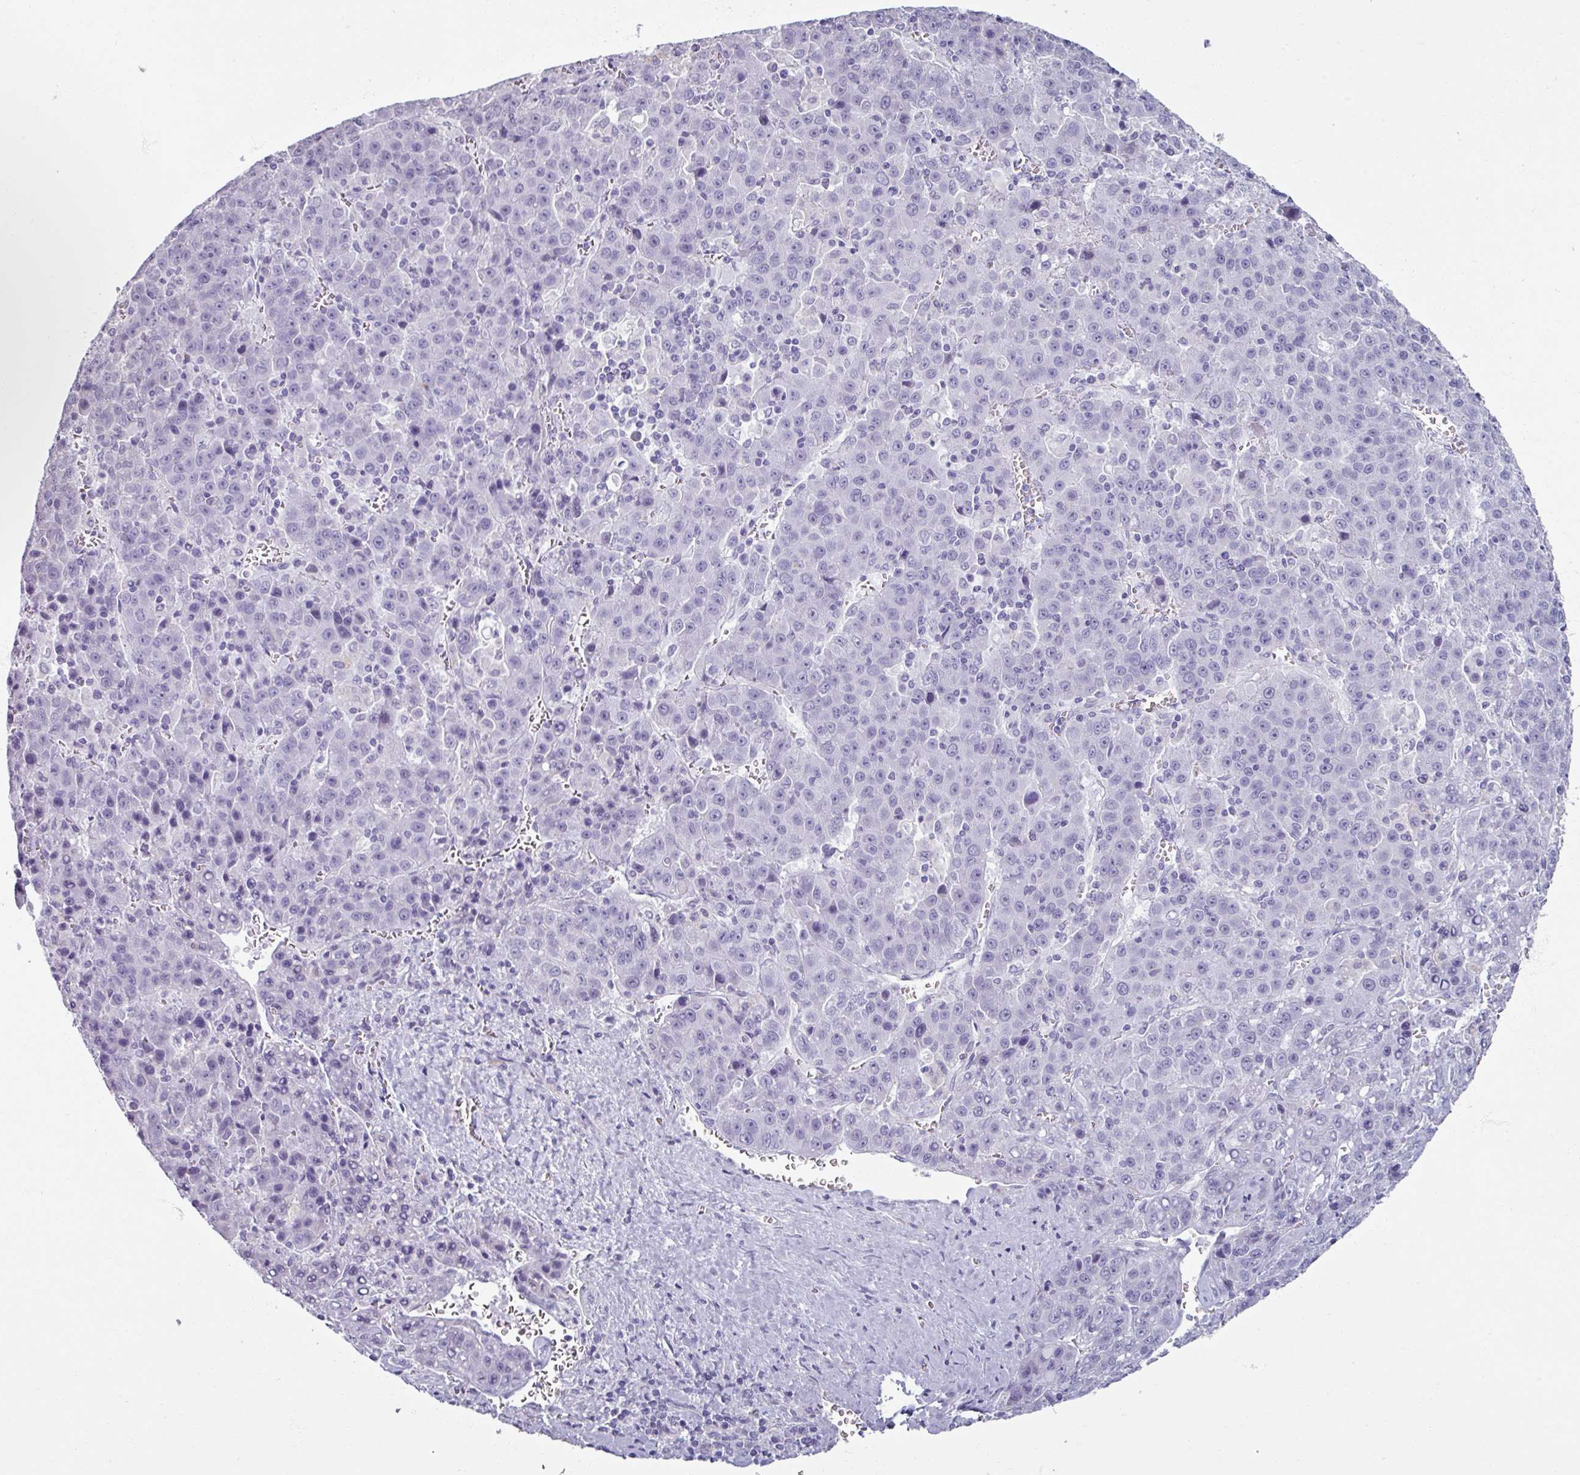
{"staining": {"intensity": "negative", "quantity": "none", "location": "none"}, "tissue": "liver cancer", "cell_type": "Tumor cells", "image_type": "cancer", "snomed": [{"axis": "morphology", "description": "Carcinoma, Hepatocellular, NOS"}, {"axis": "topography", "description": "Liver"}], "caption": "This photomicrograph is of liver cancer (hepatocellular carcinoma) stained with immunohistochemistry to label a protein in brown with the nuclei are counter-stained blue. There is no expression in tumor cells.", "gene": "SPESP1", "patient": {"sex": "female", "age": 53}}